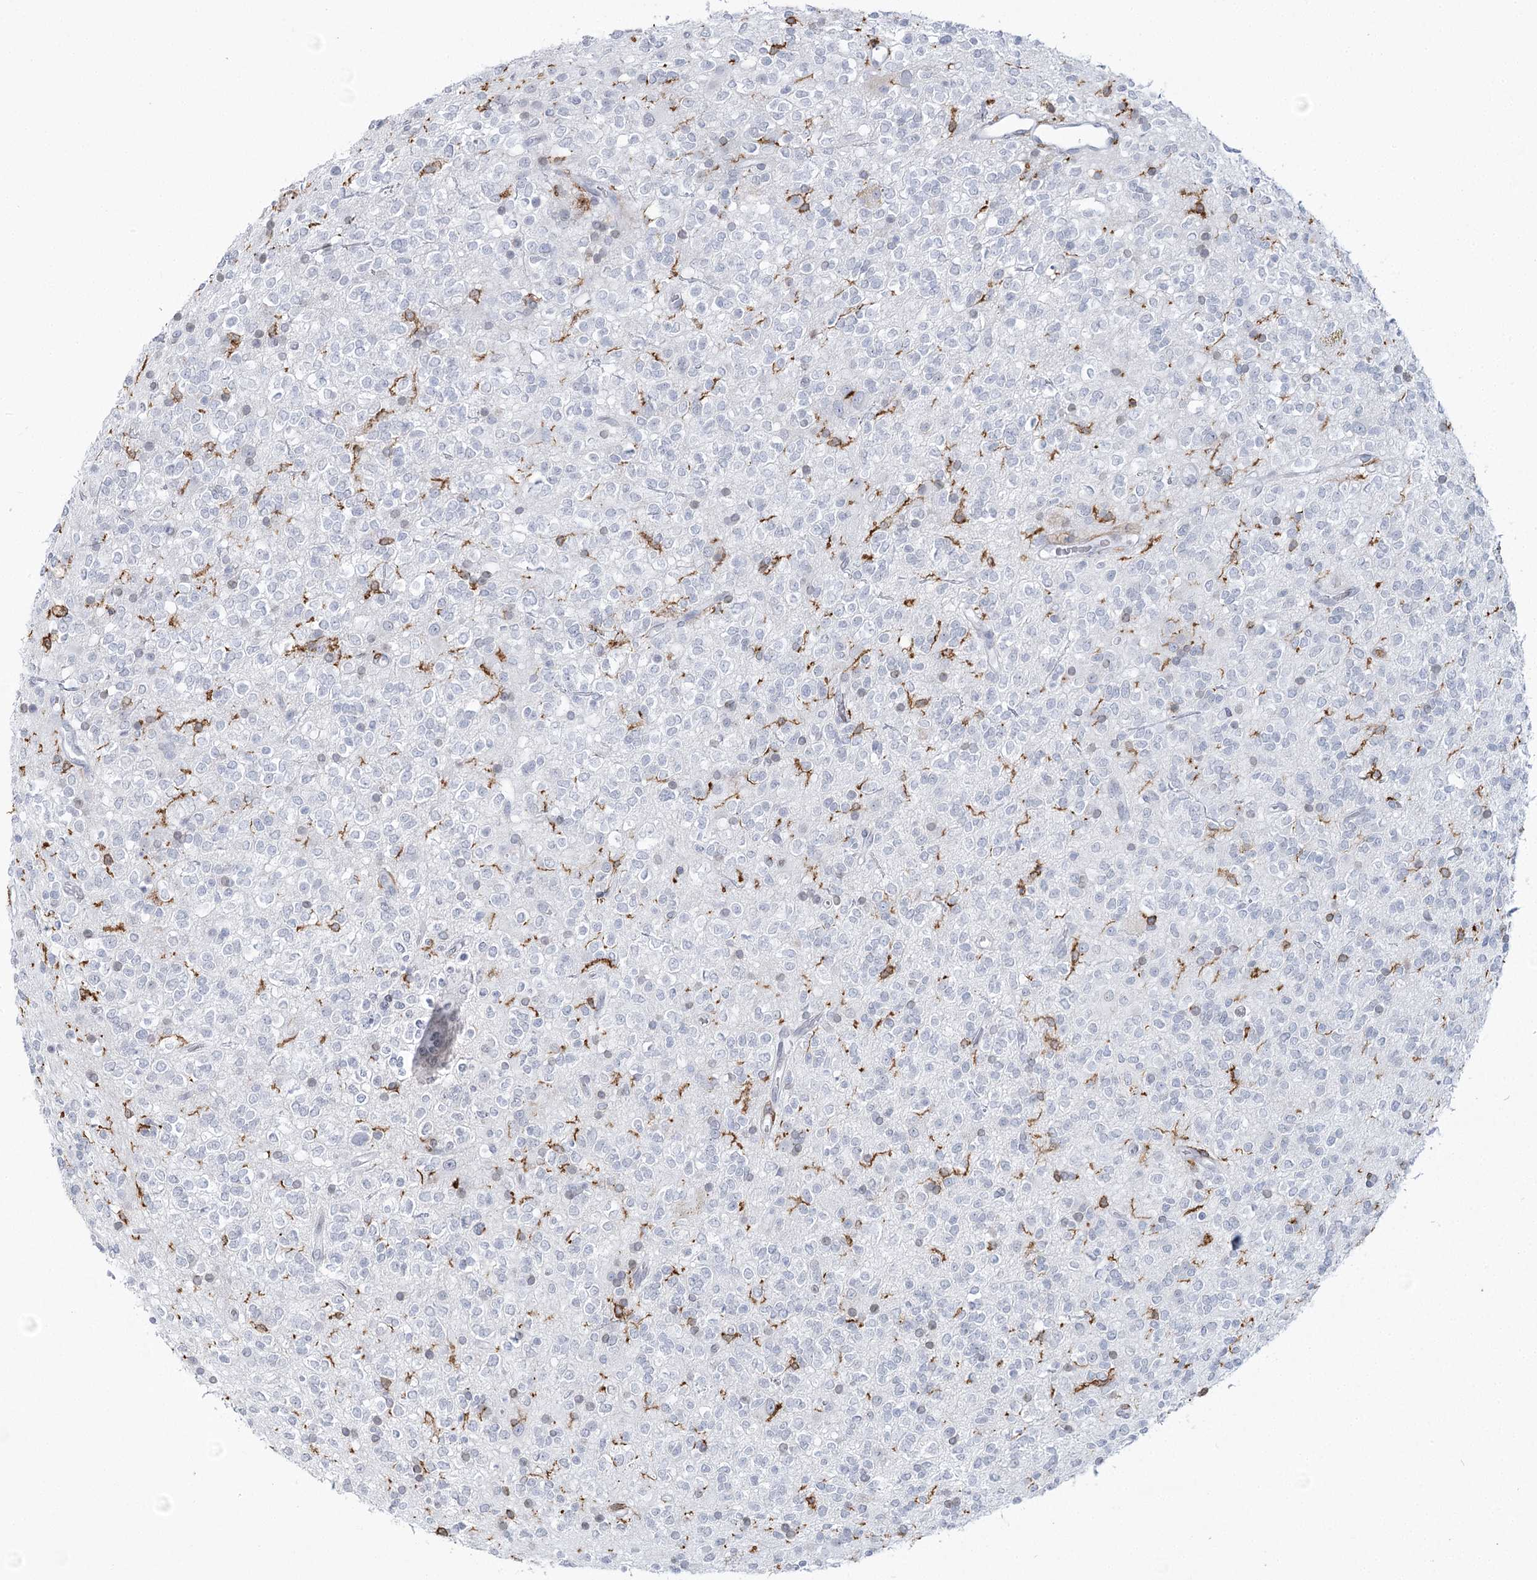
{"staining": {"intensity": "negative", "quantity": "none", "location": "none"}, "tissue": "glioma", "cell_type": "Tumor cells", "image_type": "cancer", "snomed": [{"axis": "morphology", "description": "Glioma, malignant, High grade"}, {"axis": "topography", "description": "Brain"}], "caption": "Immunohistochemistry (IHC) photomicrograph of human glioma stained for a protein (brown), which exhibits no expression in tumor cells.", "gene": "C11orf1", "patient": {"sex": "male", "age": 34}}